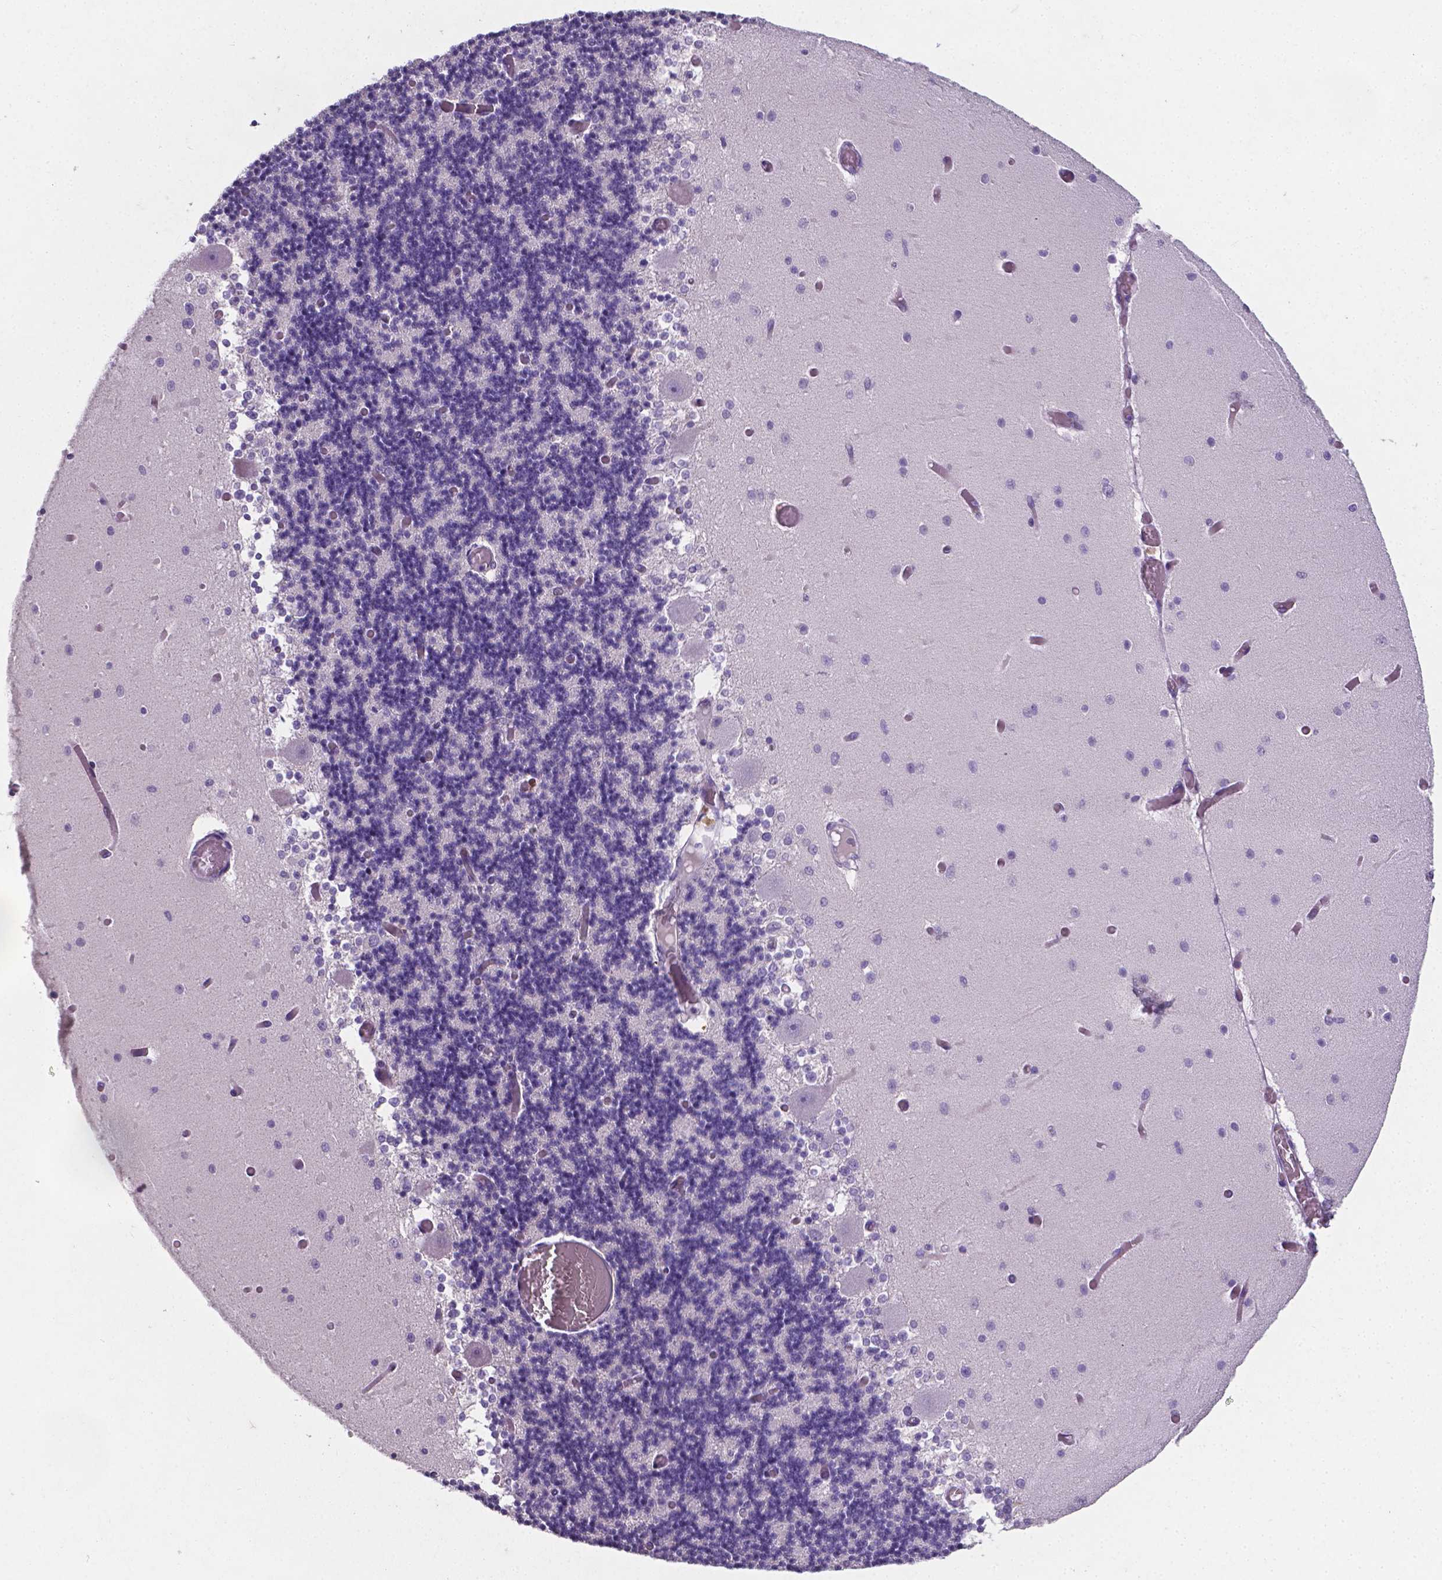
{"staining": {"intensity": "negative", "quantity": "none", "location": "none"}, "tissue": "cerebellum", "cell_type": "Cells in granular layer", "image_type": "normal", "snomed": [{"axis": "morphology", "description": "Normal tissue, NOS"}, {"axis": "topography", "description": "Cerebellum"}], "caption": "IHC photomicrograph of unremarkable cerebellum: cerebellum stained with DAB demonstrates no significant protein positivity in cells in granular layer.", "gene": "XPNPEP2", "patient": {"sex": "female", "age": 28}}